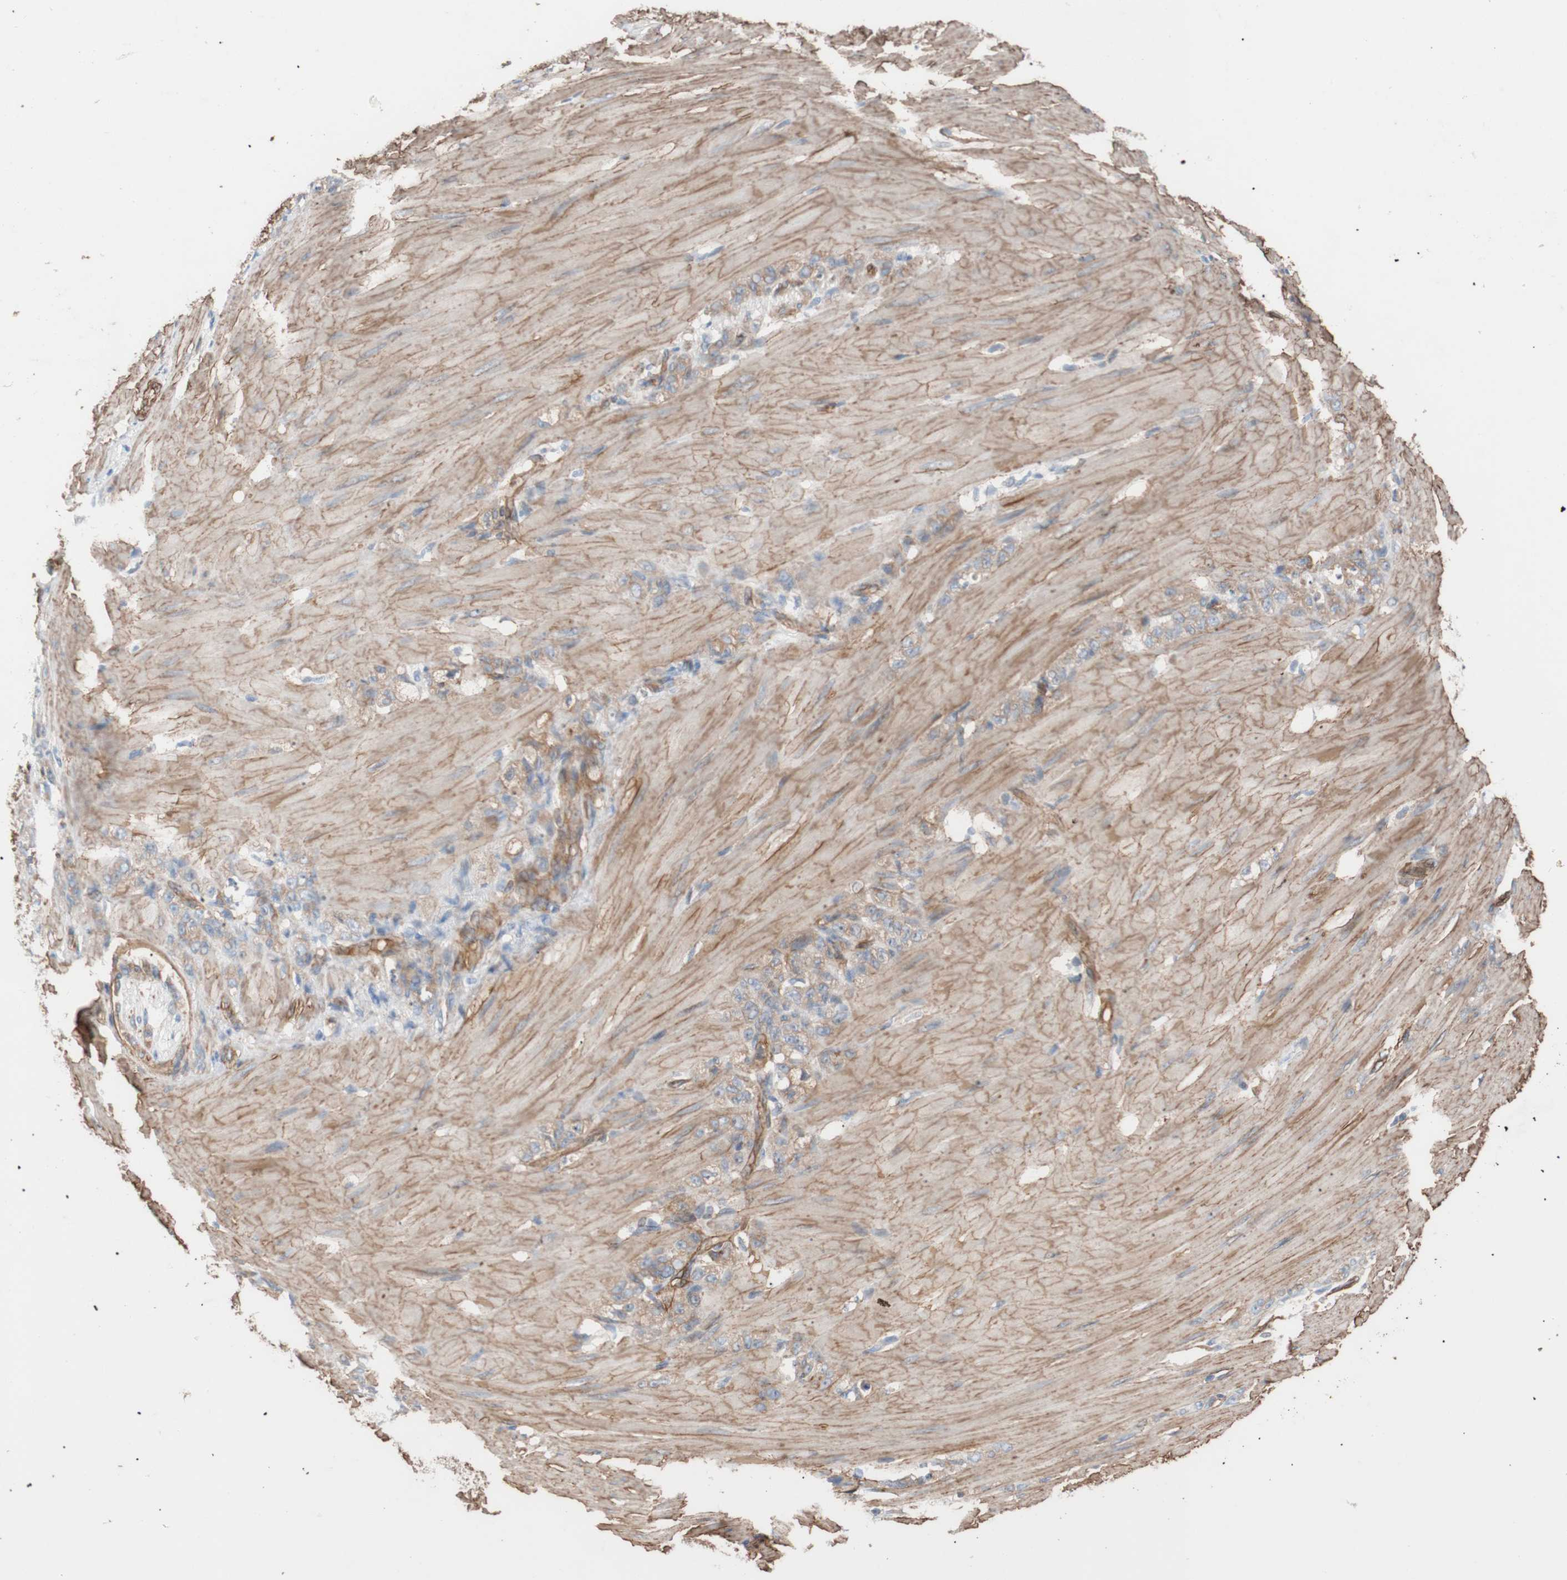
{"staining": {"intensity": "moderate", "quantity": "25%-75%", "location": "cytoplasmic/membranous"}, "tissue": "stomach cancer", "cell_type": "Tumor cells", "image_type": "cancer", "snomed": [{"axis": "morphology", "description": "Adenocarcinoma, NOS"}, {"axis": "topography", "description": "Stomach"}], "caption": "Human stomach cancer stained with a protein marker demonstrates moderate staining in tumor cells.", "gene": "SPINT1", "patient": {"sex": "male", "age": 82}}